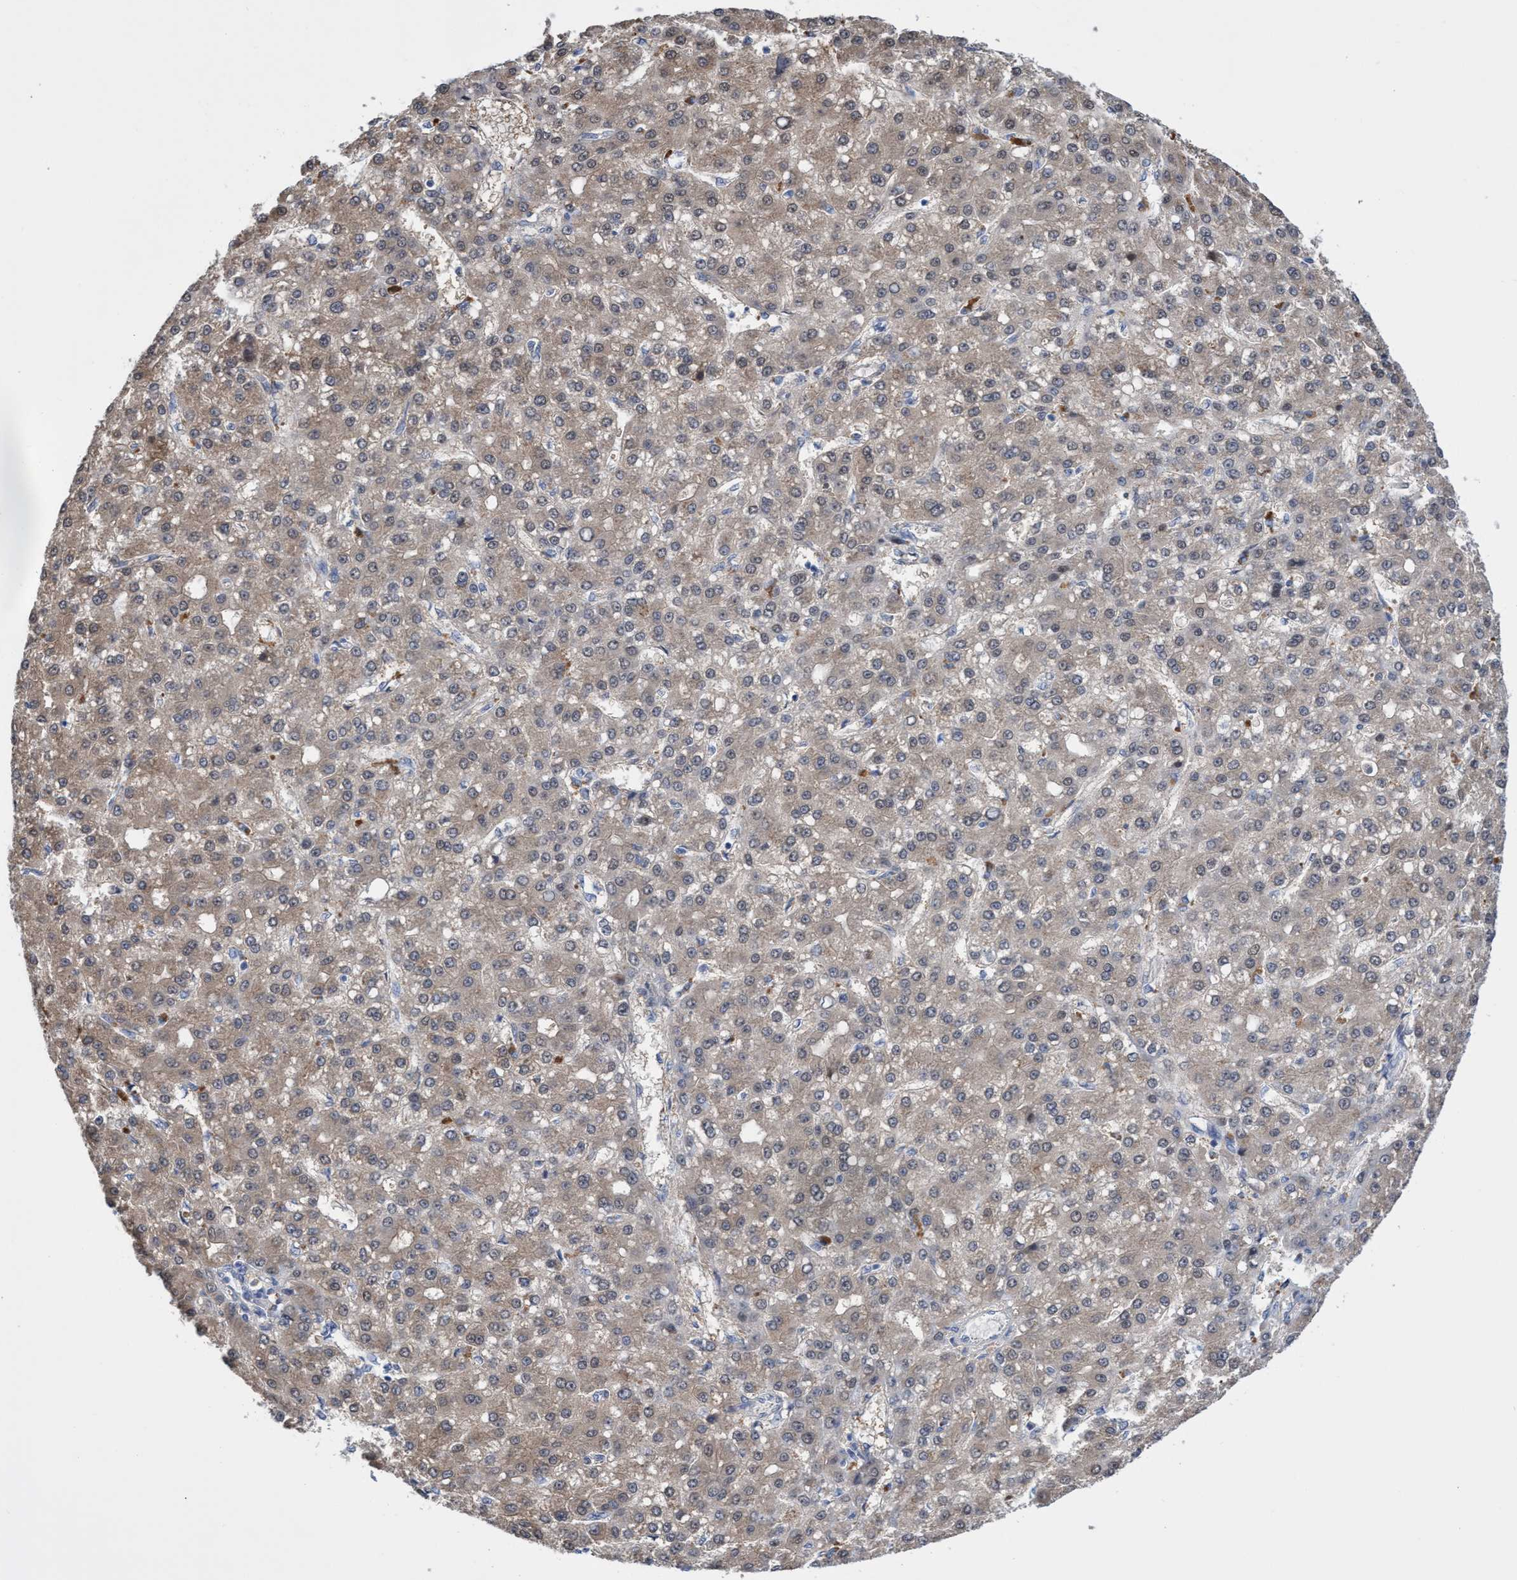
{"staining": {"intensity": "weak", "quantity": ">75%", "location": "cytoplasmic/membranous"}, "tissue": "liver cancer", "cell_type": "Tumor cells", "image_type": "cancer", "snomed": [{"axis": "morphology", "description": "Carcinoma, Hepatocellular, NOS"}, {"axis": "topography", "description": "Liver"}], "caption": "Immunohistochemical staining of liver cancer exhibits weak cytoplasmic/membranous protein expression in about >75% of tumor cells.", "gene": "SVEP1", "patient": {"sex": "male", "age": 67}}